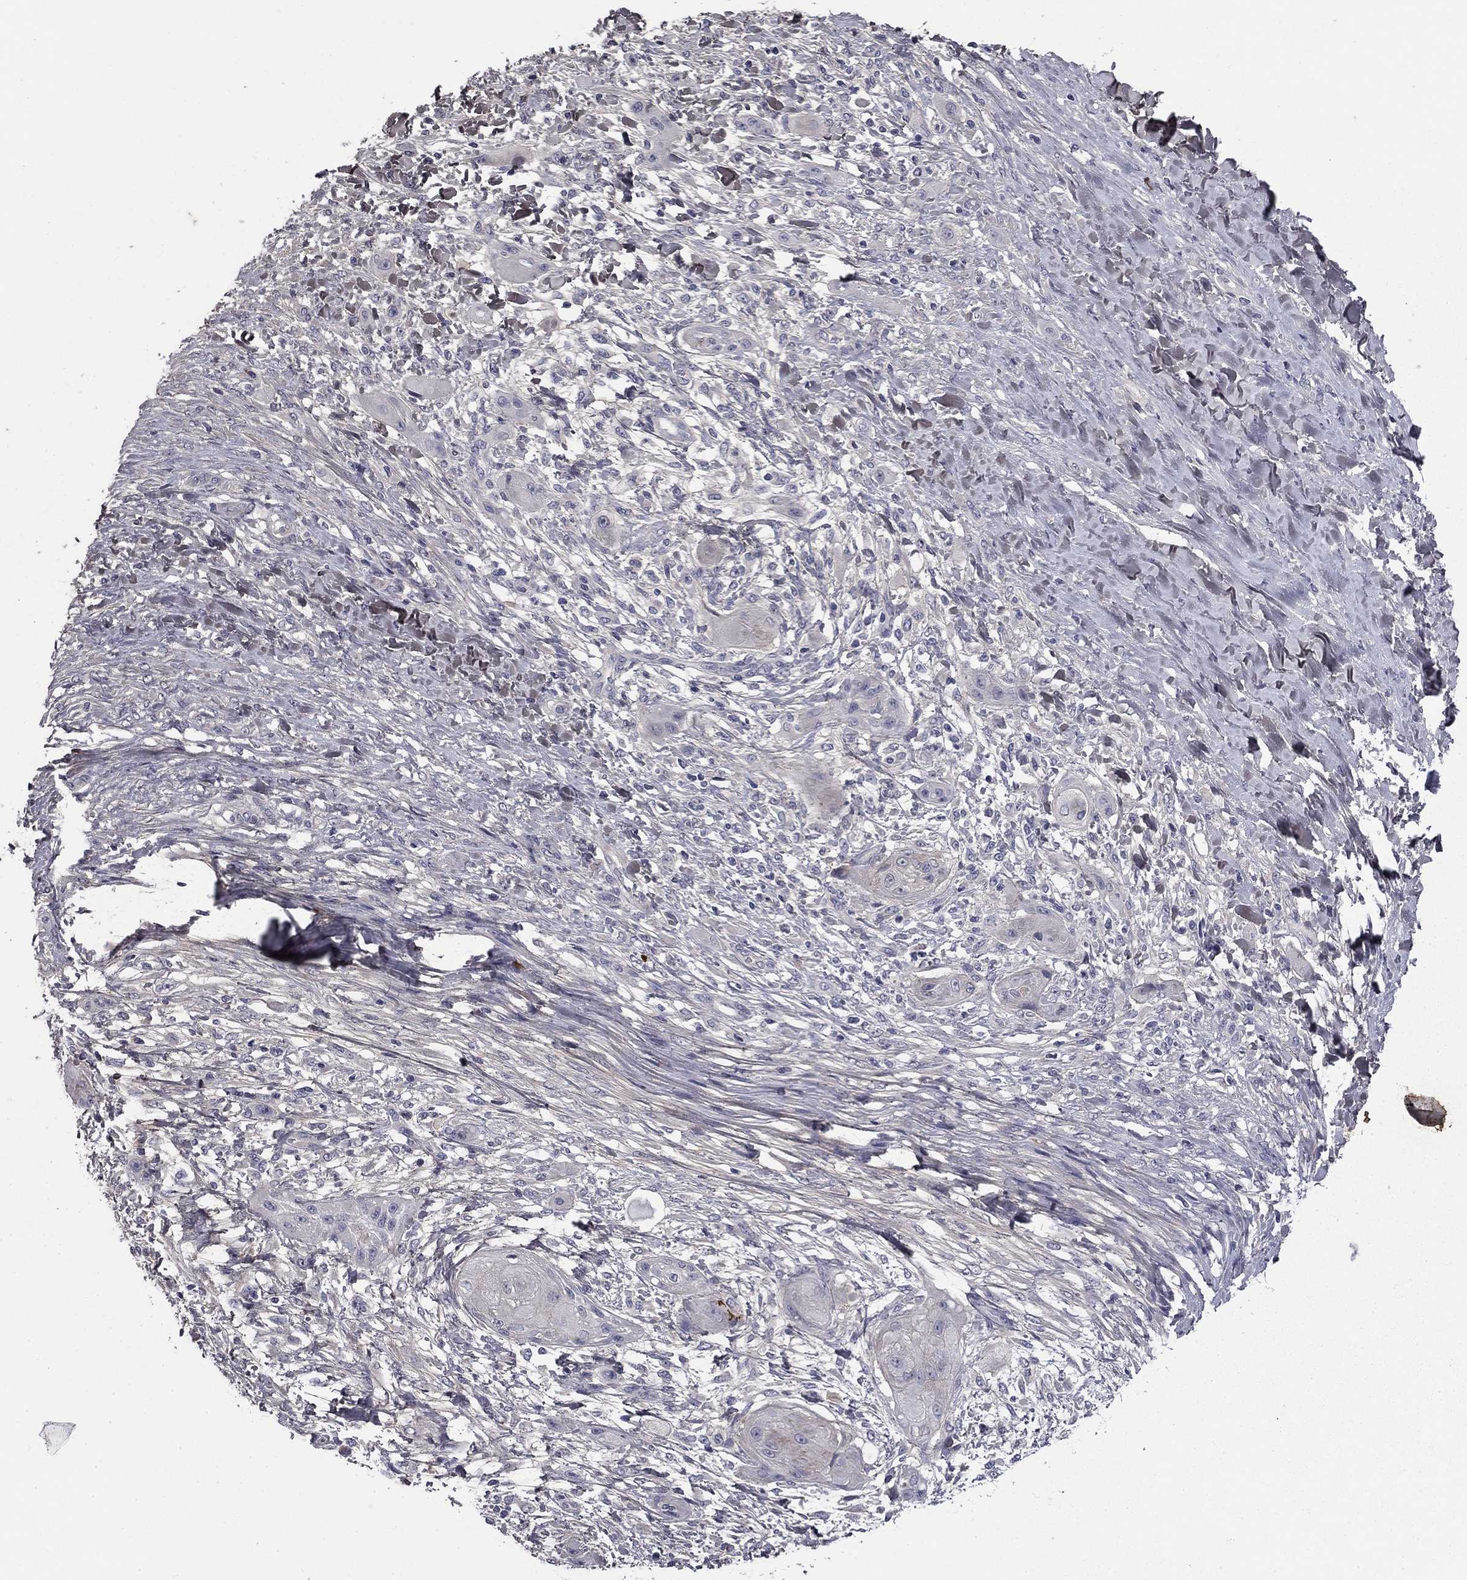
{"staining": {"intensity": "negative", "quantity": "none", "location": "none"}, "tissue": "skin cancer", "cell_type": "Tumor cells", "image_type": "cancer", "snomed": [{"axis": "morphology", "description": "Squamous cell carcinoma, NOS"}, {"axis": "topography", "description": "Skin"}], "caption": "This histopathology image is of skin cancer stained with IHC to label a protein in brown with the nuclei are counter-stained blue. There is no positivity in tumor cells. The staining is performed using DAB (3,3'-diaminobenzidine) brown chromogen with nuclei counter-stained in using hematoxylin.", "gene": "COL2A1", "patient": {"sex": "male", "age": 62}}